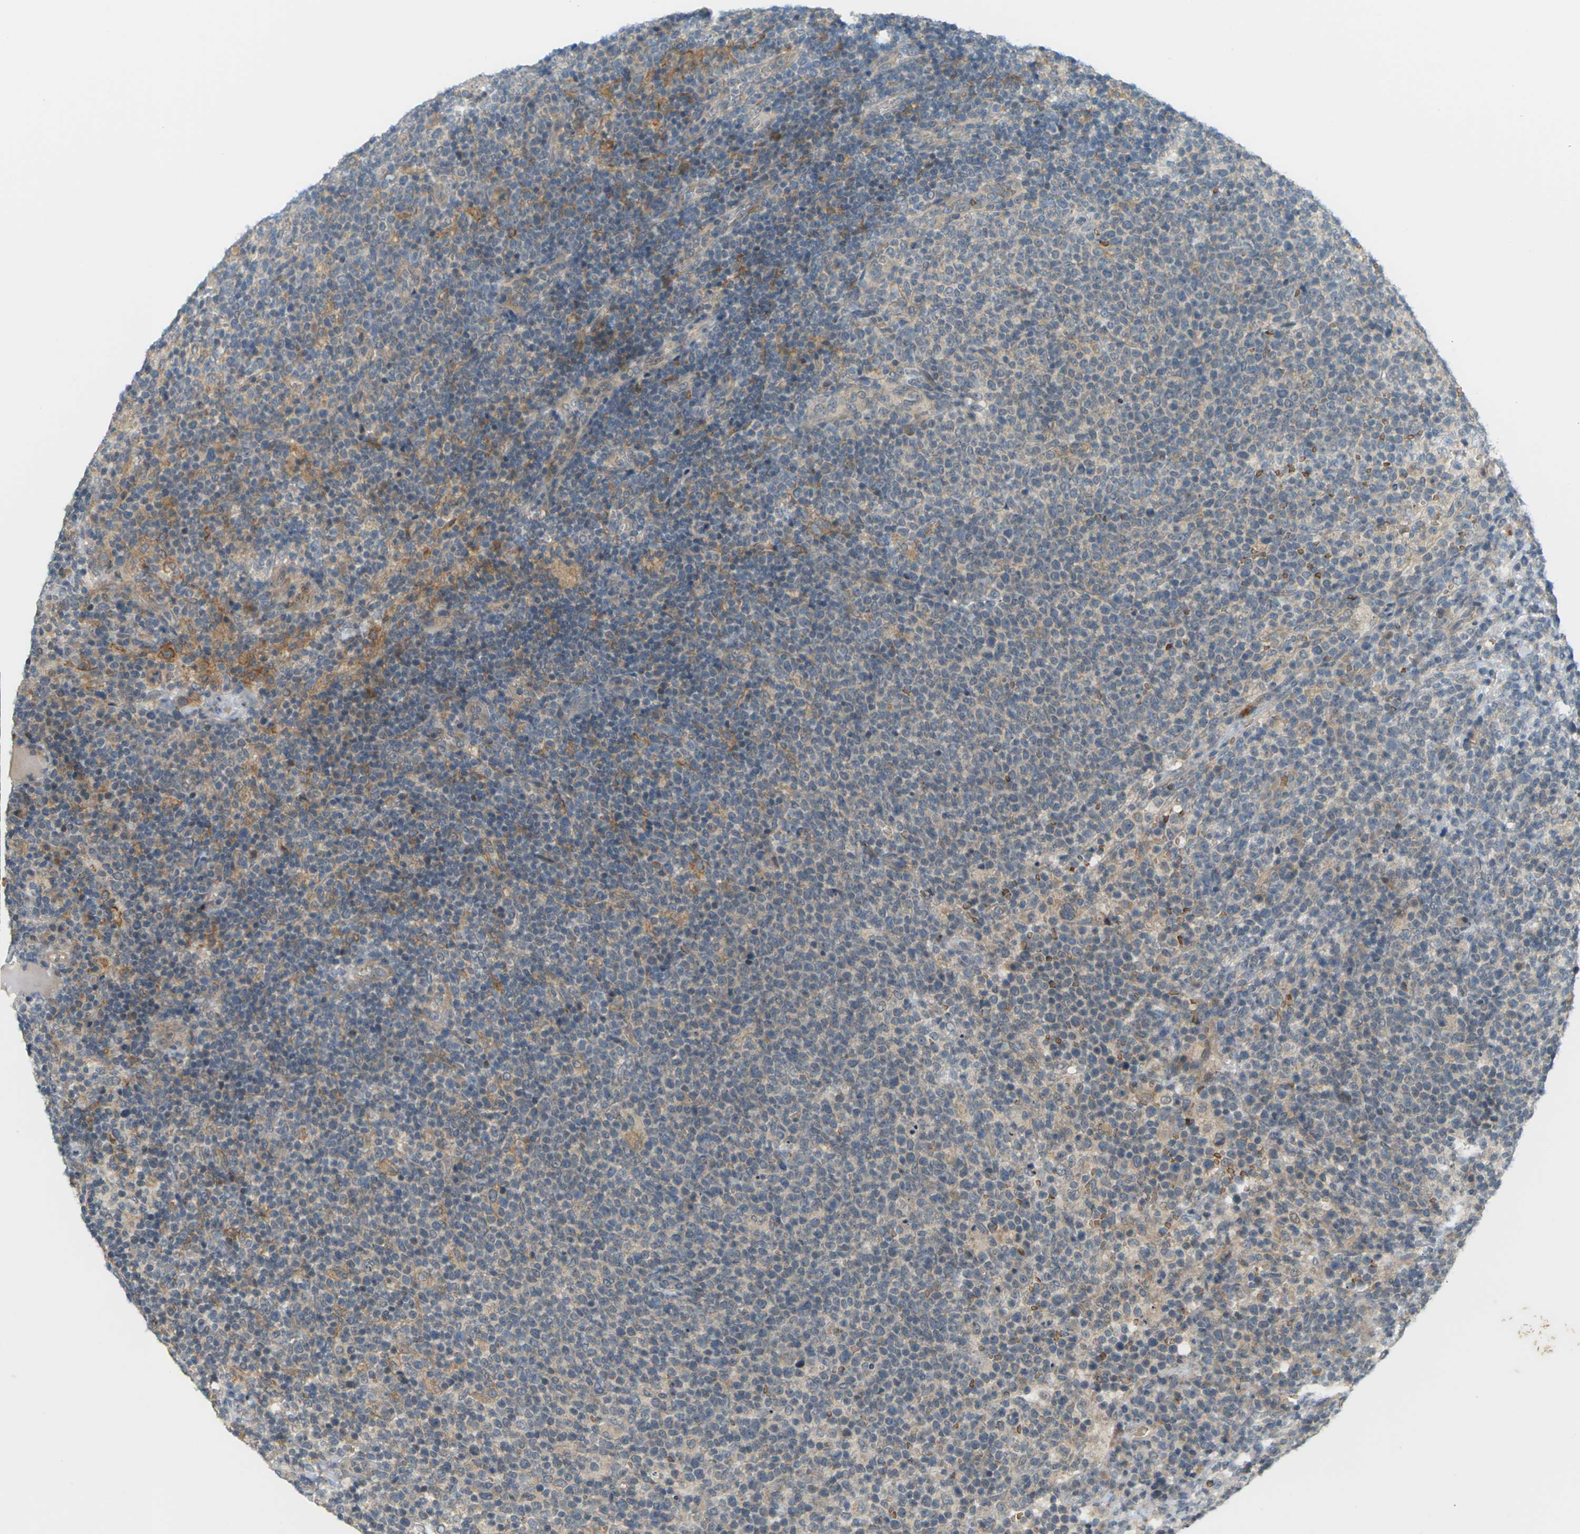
{"staining": {"intensity": "moderate", "quantity": "<25%", "location": "cytoplasmic/membranous"}, "tissue": "lymphoma", "cell_type": "Tumor cells", "image_type": "cancer", "snomed": [{"axis": "morphology", "description": "Malignant lymphoma, non-Hodgkin's type, High grade"}, {"axis": "topography", "description": "Lymph node"}], "caption": "High-grade malignant lymphoma, non-Hodgkin's type tissue exhibits moderate cytoplasmic/membranous expression in approximately <25% of tumor cells, visualized by immunohistochemistry.", "gene": "SOCS6", "patient": {"sex": "male", "age": 61}}